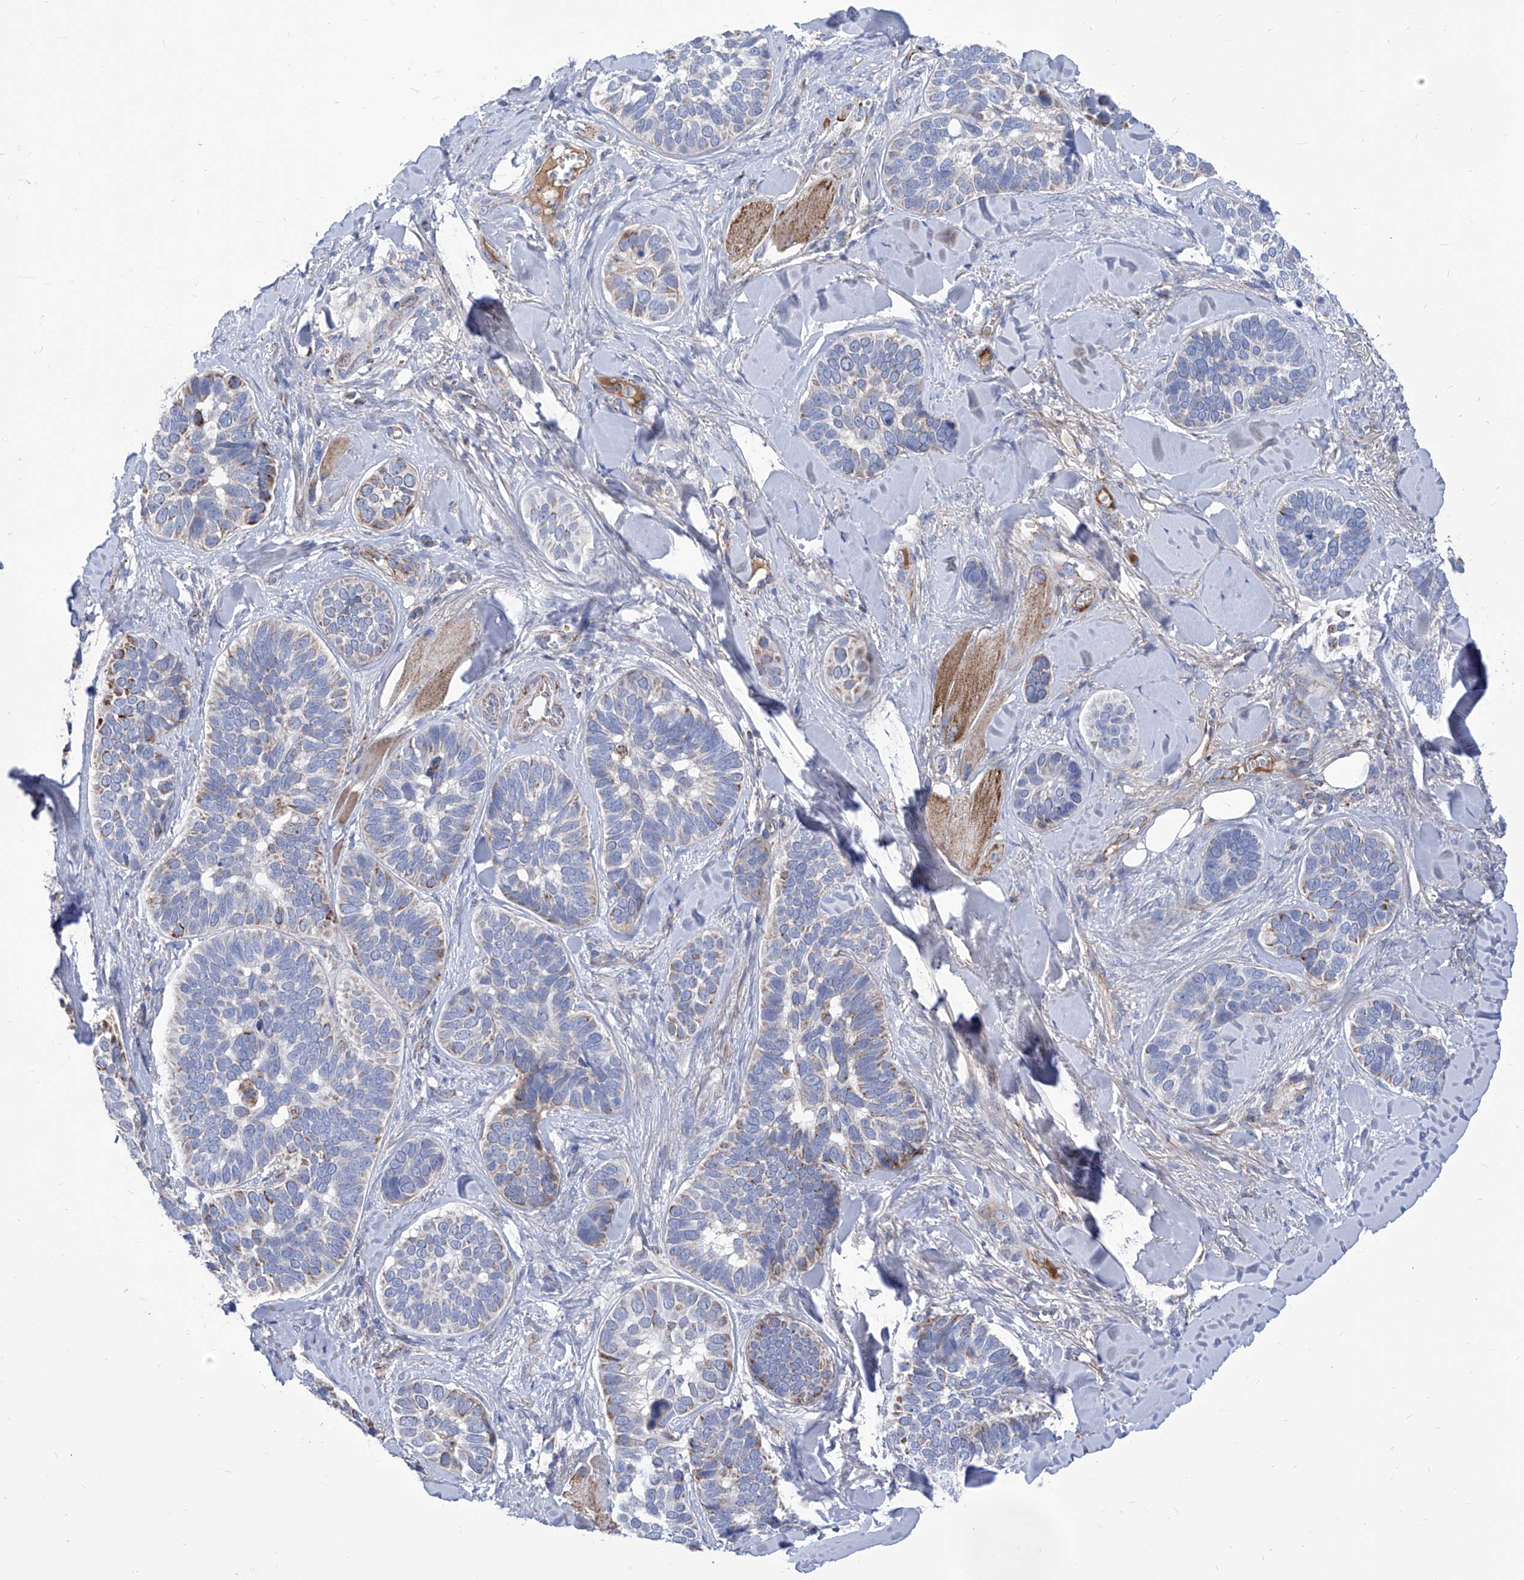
{"staining": {"intensity": "moderate", "quantity": "<25%", "location": "cytoplasmic/membranous"}, "tissue": "skin cancer", "cell_type": "Tumor cells", "image_type": "cancer", "snomed": [{"axis": "morphology", "description": "Basal cell carcinoma"}, {"axis": "topography", "description": "Skin"}], "caption": "The photomicrograph reveals a brown stain indicating the presence of a protein in the cytoplasmic/membranous of tumor cells in skin cancer.", "gene": "SRBD1", "patient": {"sex": "male", "age": 62}}